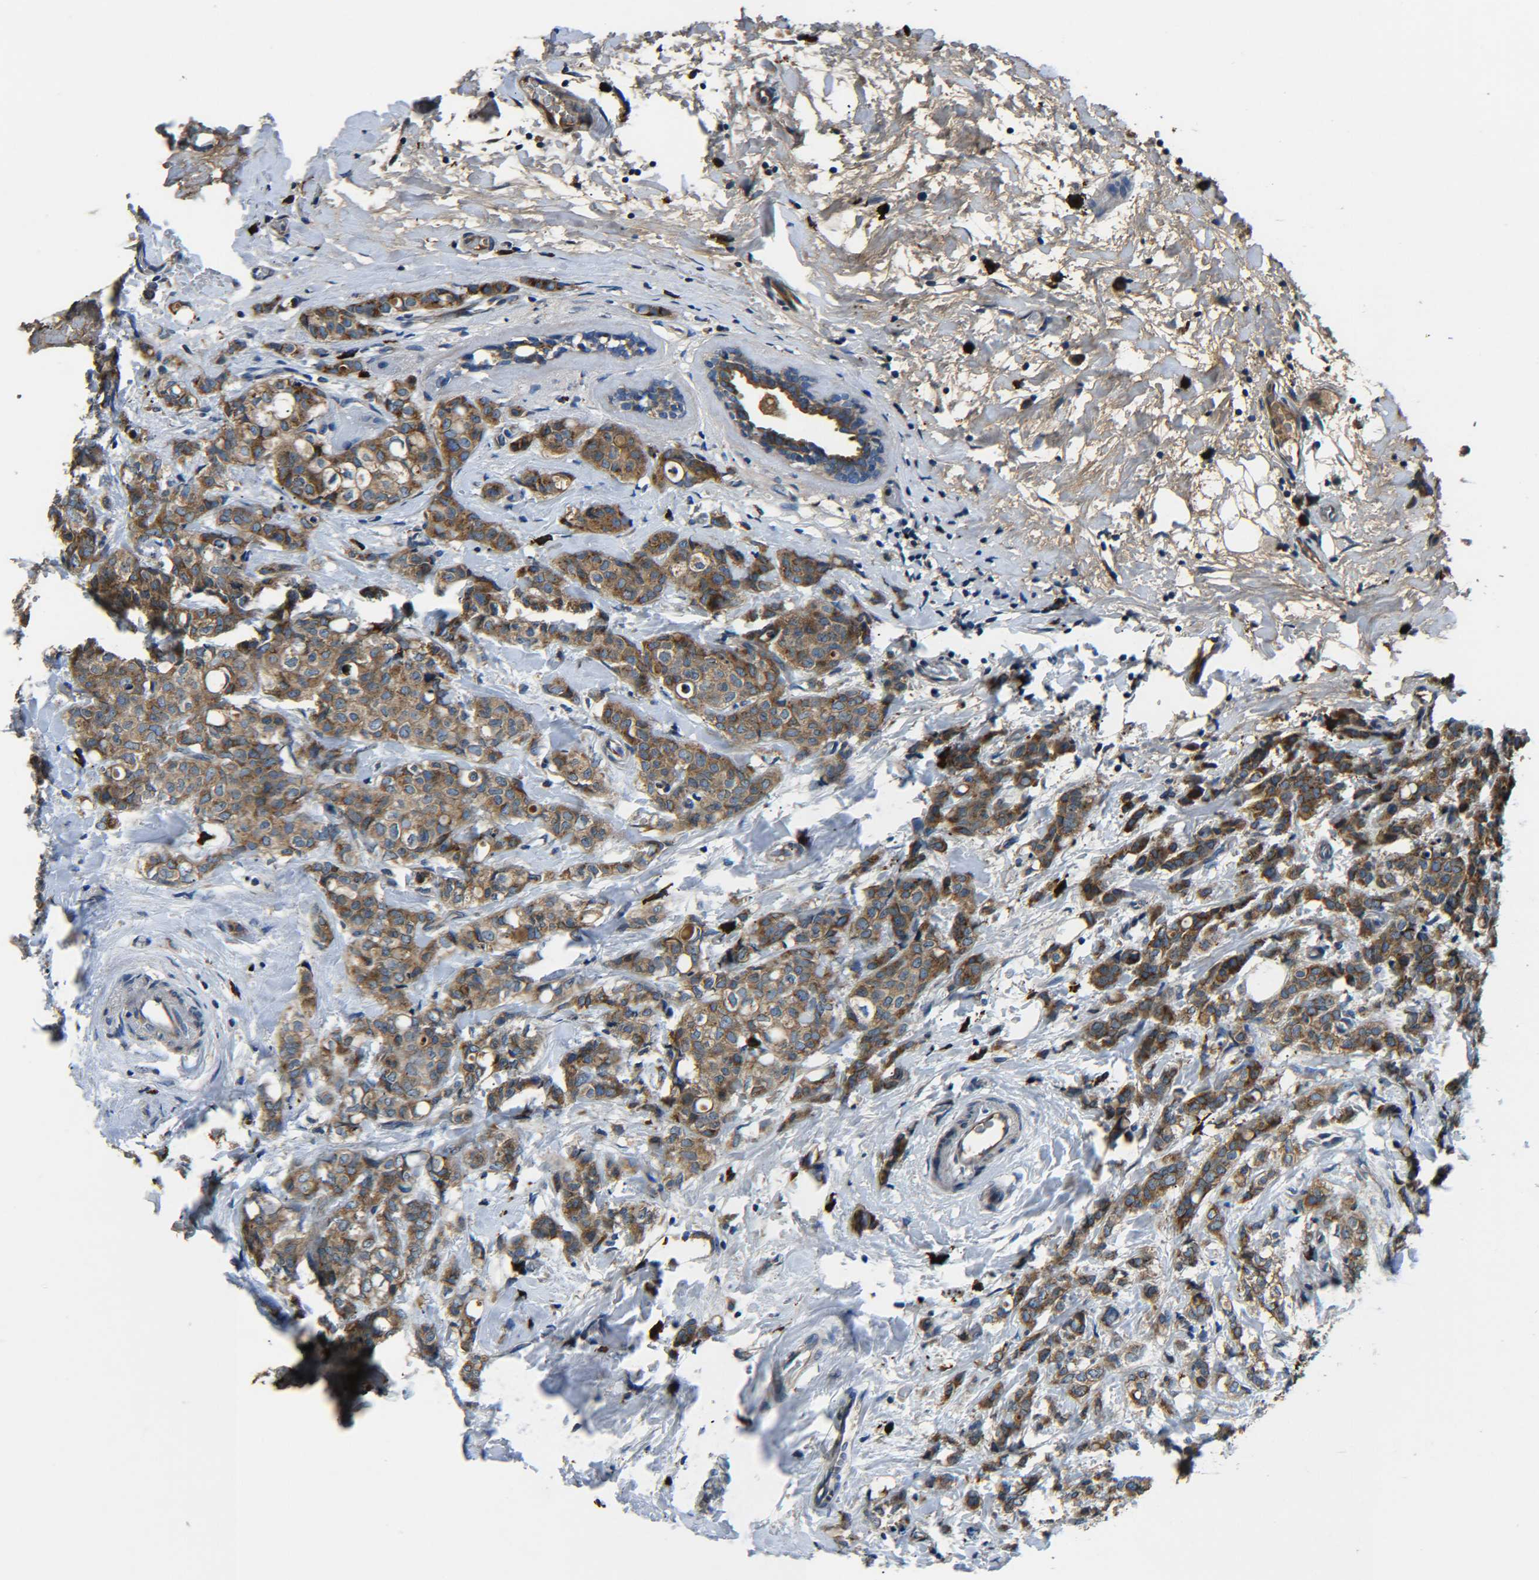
{"staining": {"intensity": "strong", "quantity": ">75%", "location": "cytoplasmic/membranous"}, "tissue": "breast cancer", "cell_type": "Tumor cells", "image_type": "cancer", "snomed": [{"axis": "morphology", "description": "Lobular carcinoma"}, {"axis": "topography", "description": "Breast"}], "caption": "Protein expression by IHC demonstrates strong cytoplasmic/membranous expression in about >75% of tumor cells in breast cancer (lobular carcinoma). (IHC, brightfield microscopy, high magnification).", "gene": "RAB1B", "patient": {"sex": "female", "age": 60}}